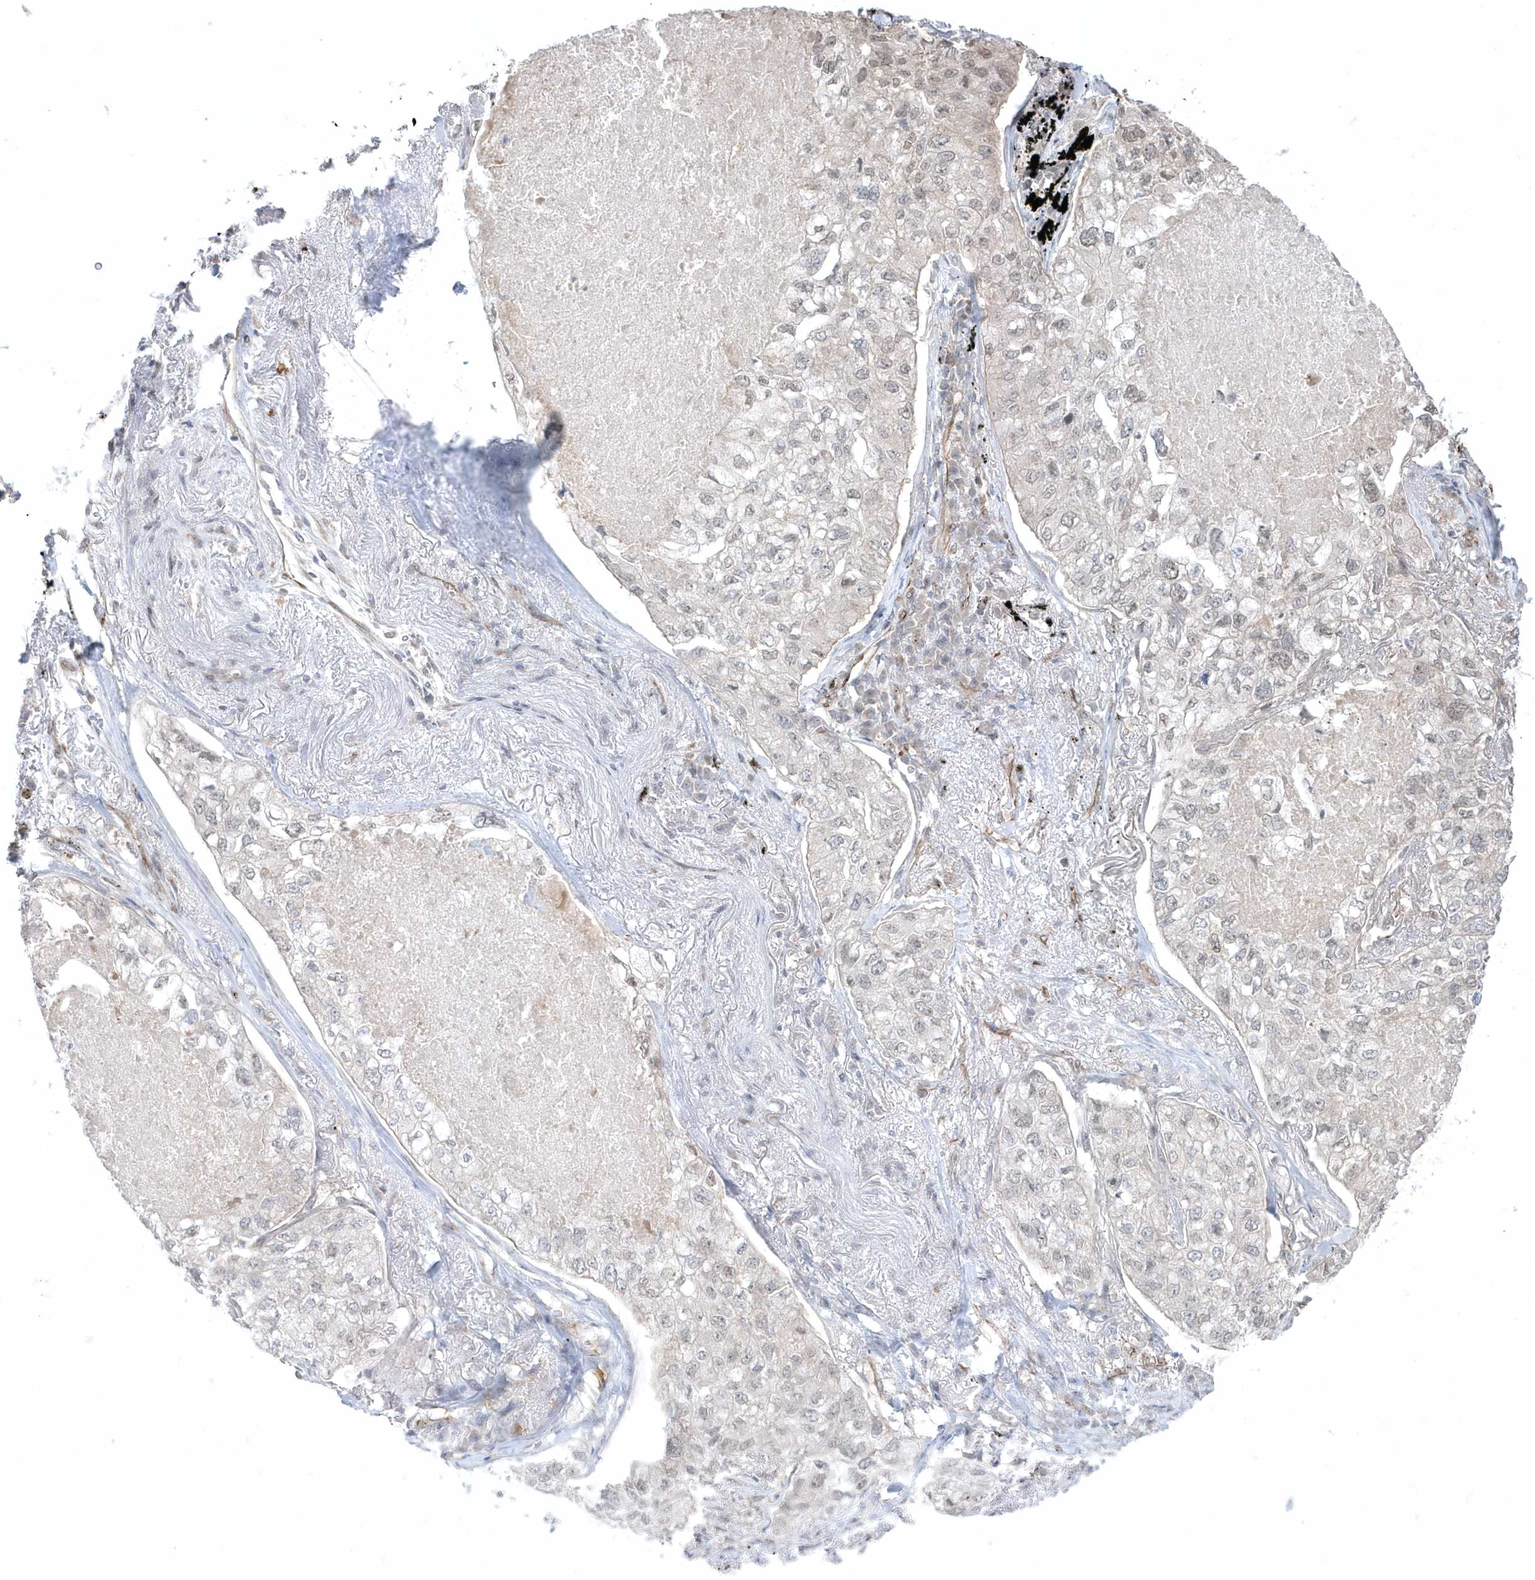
{"staining": {"intensity": "weak", "quantity": "<25%", "location": "nuclear"}, "tissue": "lung cancer", "cell_type": "Tumor cells", "image_type": "cancer", "snomed": [{"axis": "morphology", "description": "Adenocarcinoma, NOS"}, {"axis": "topography", "description": "Lung"}], "caption": "Immunohistochemistry (IHC) micrograph of adenocarcinoma (lung) stained for a protein (brown), which shows no expression in tumor cells.", "gene": "DHX57", "patient": {"sex": "male", "age": 65}}